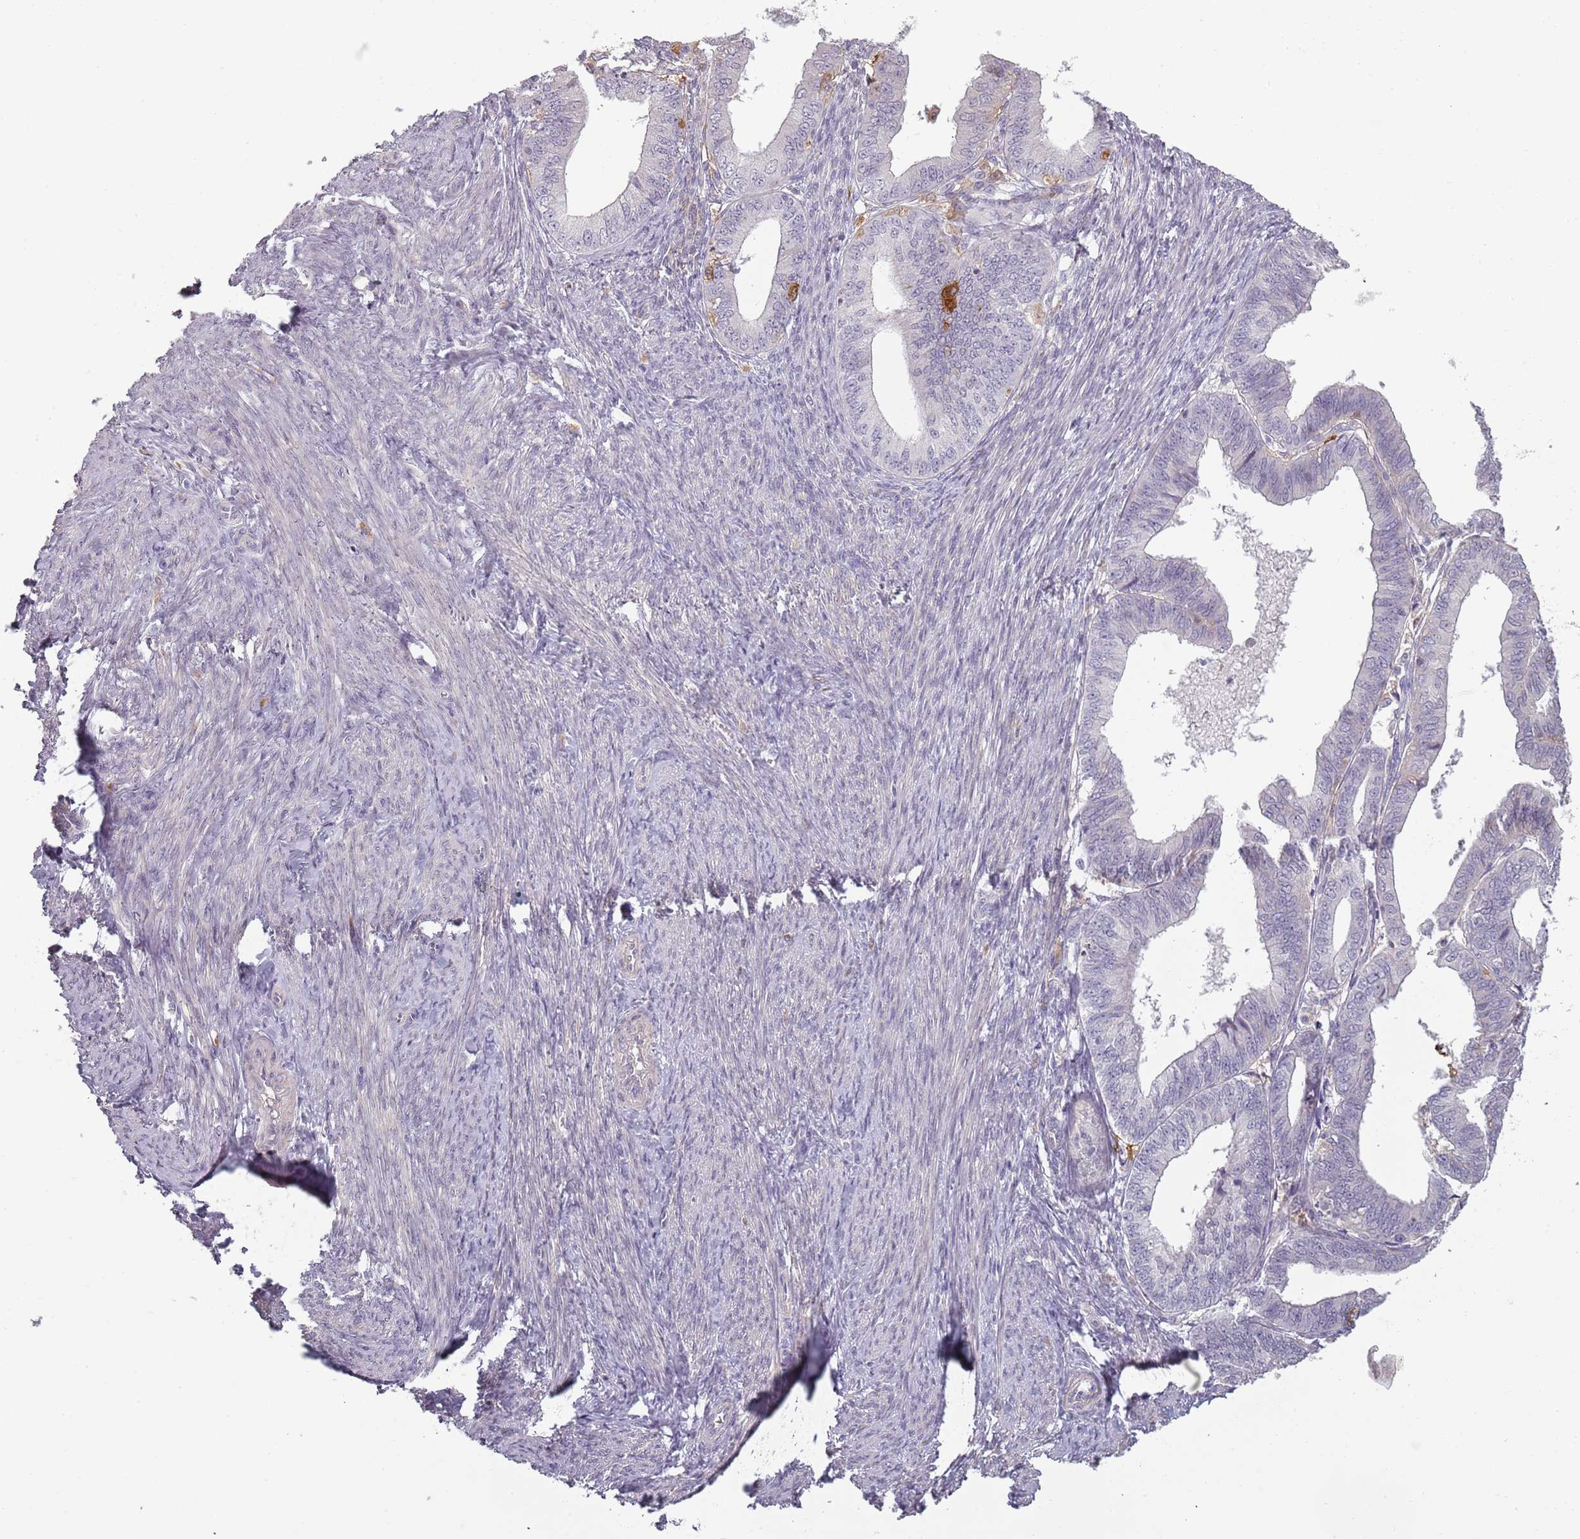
{"staining": {"intensity": "weak", "quantity": "<25%", "location": "nuclear"}, "tissue": "endometrial cancer", "cell_type": "Tumor cells", "image_type": "cancer", "snomed": [{"axis": "morphology", "description": "Adenocarcinoma, NOS"}, {"axis": "topography", "description": "Endometrium"}], "caption": "Tumor cells are negative for brown protein staining in endometrial adenocarcinoma.", "gene": "CC2D2B", "patient": {"sex": "female", "age": 56}}